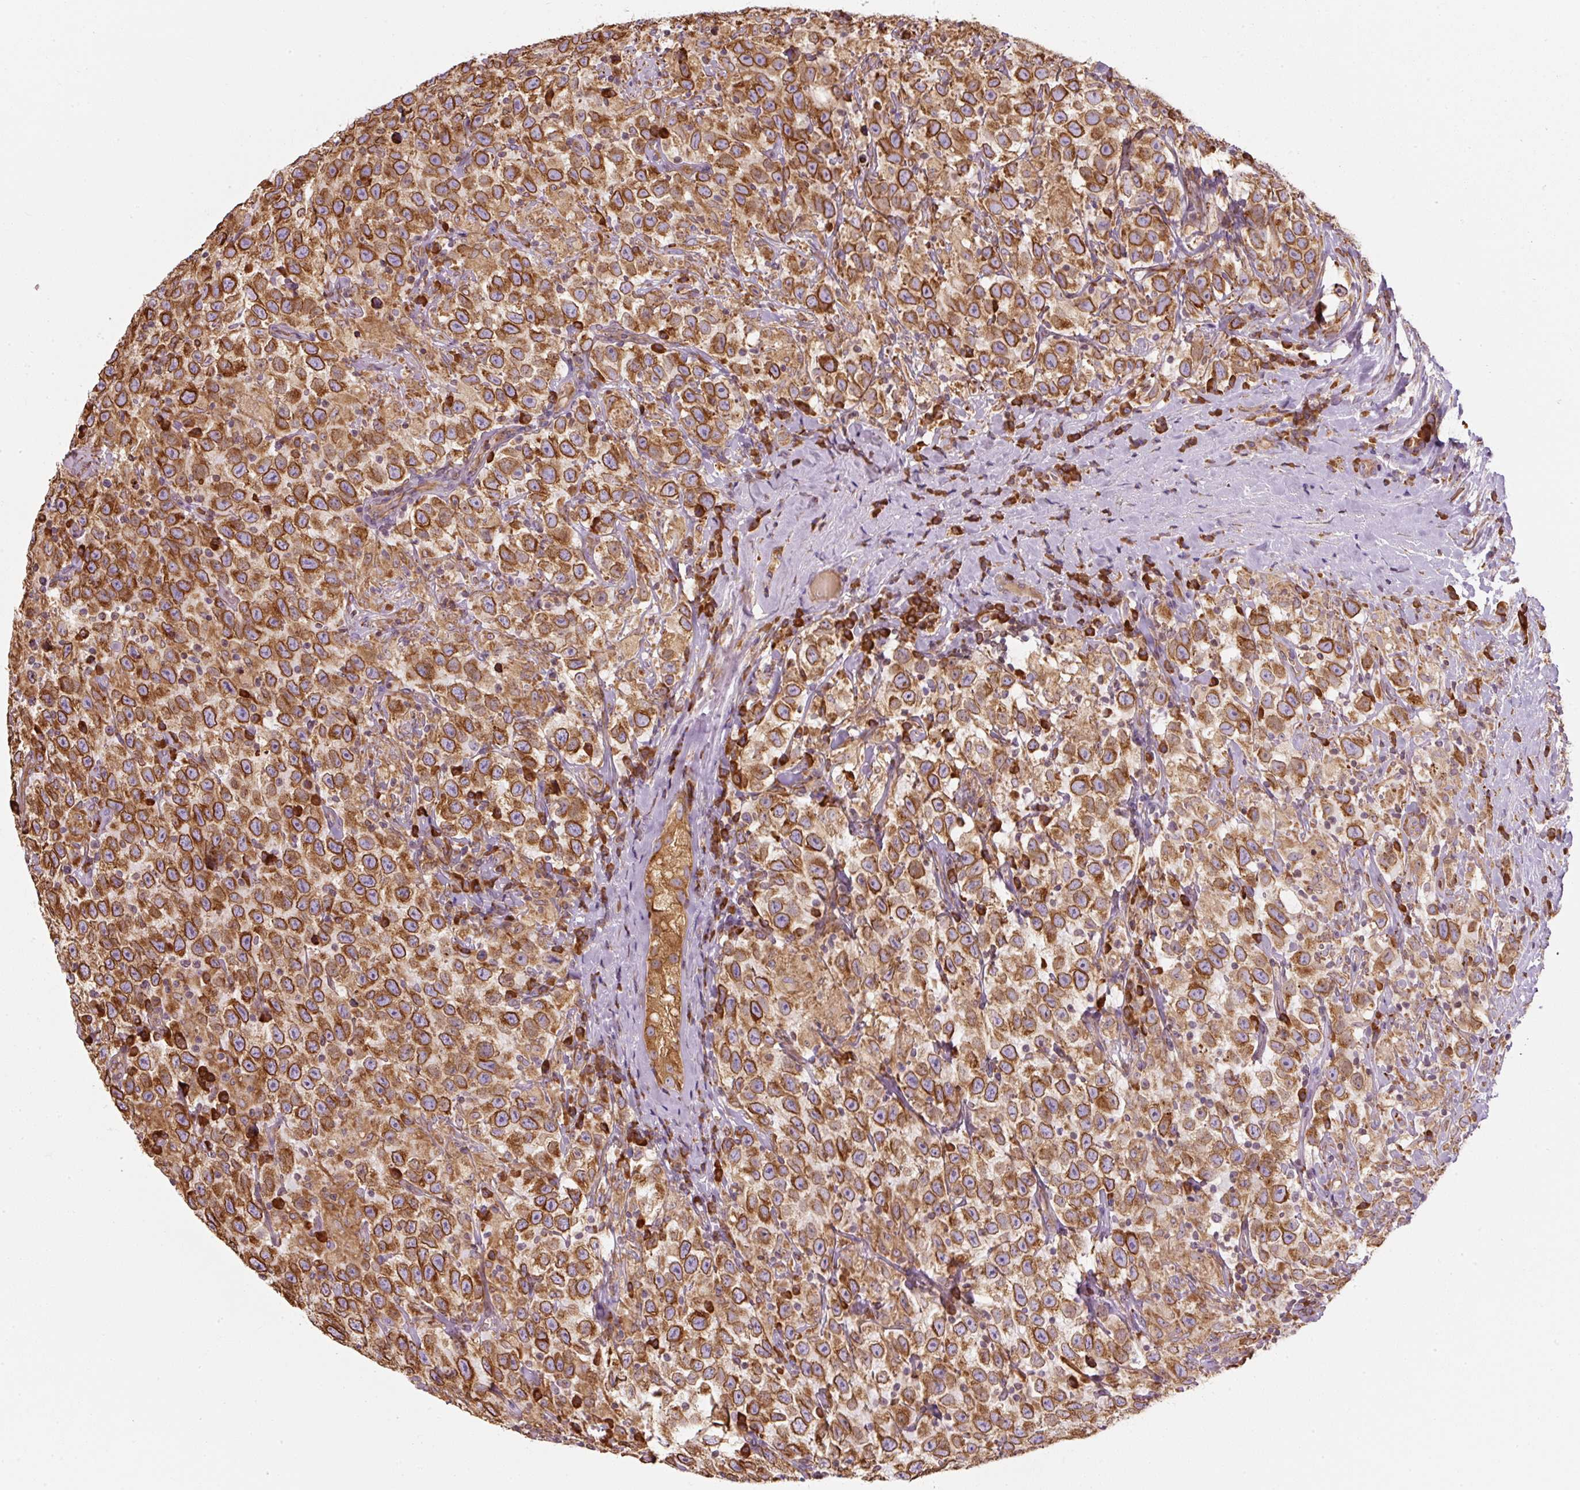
{"staining": {"intensity": "strong", "quantity": ">75%", "location": "cytoplasmic/membranous"}, "tissue": "testis cancer", "cell_type": "Tumor cells", "image_type": "cancer", "snomed": [{"axis": "morphology", "description": "Seminoma, NOS"}, {"axis": "topography", "description": "Testis"}], "caption": "The photomicrograph shows a brown stain indicating the presence of a protein in the cytoplasmic/membranous of tumor cells in seminoma (testis).", "gene": "PRKCSH", "patient": {"sex": "male", "age": 41}}